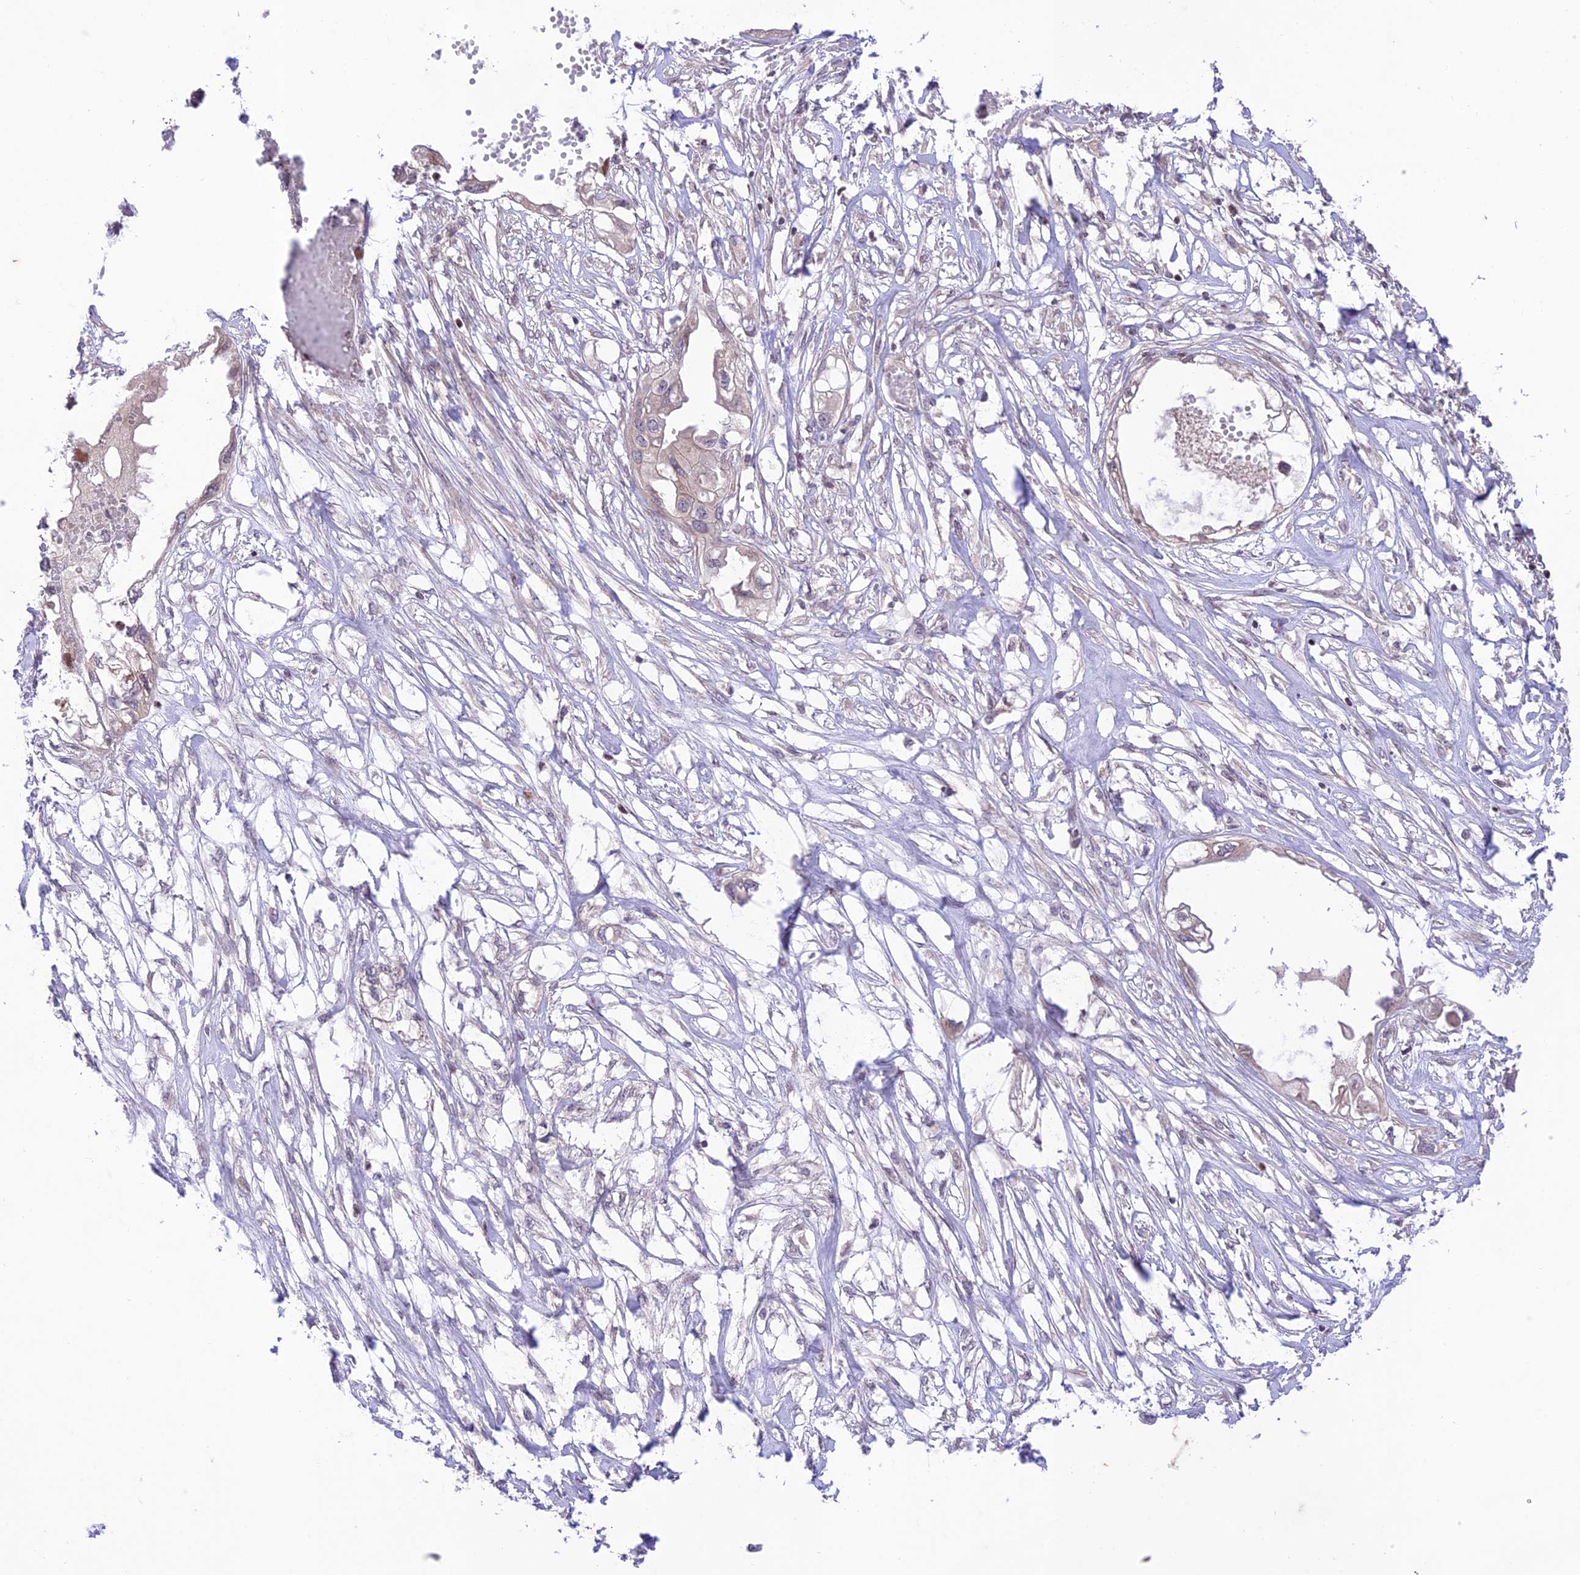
{"staining": {"intensity": "weak", "quantity": "25%-75%", "location": "cytoplasmic/membranous"}, "tissue": "endometrial cancer", "cell_type": "Tumor cells", "image_type": "cancer", "snomed": [{"axis": "morphology", "description": "Adenocarcinoma, NOS"}, {"axis": "morphology", "description": "Adenocarcinoma, metastatic, NOS"}, {"axis": "topography", "description": "Adipose tissue"}, {"axis": "topography", "description": "Endometrium"}], "caption": "Tumor cells exhibit weak cytoplasmic/membranous staining in approximately 25%-75% of cells in endometrial adenocarcinoma.", "gene": "TEKT1", "patient": {"sex": "female", "age": 67}}